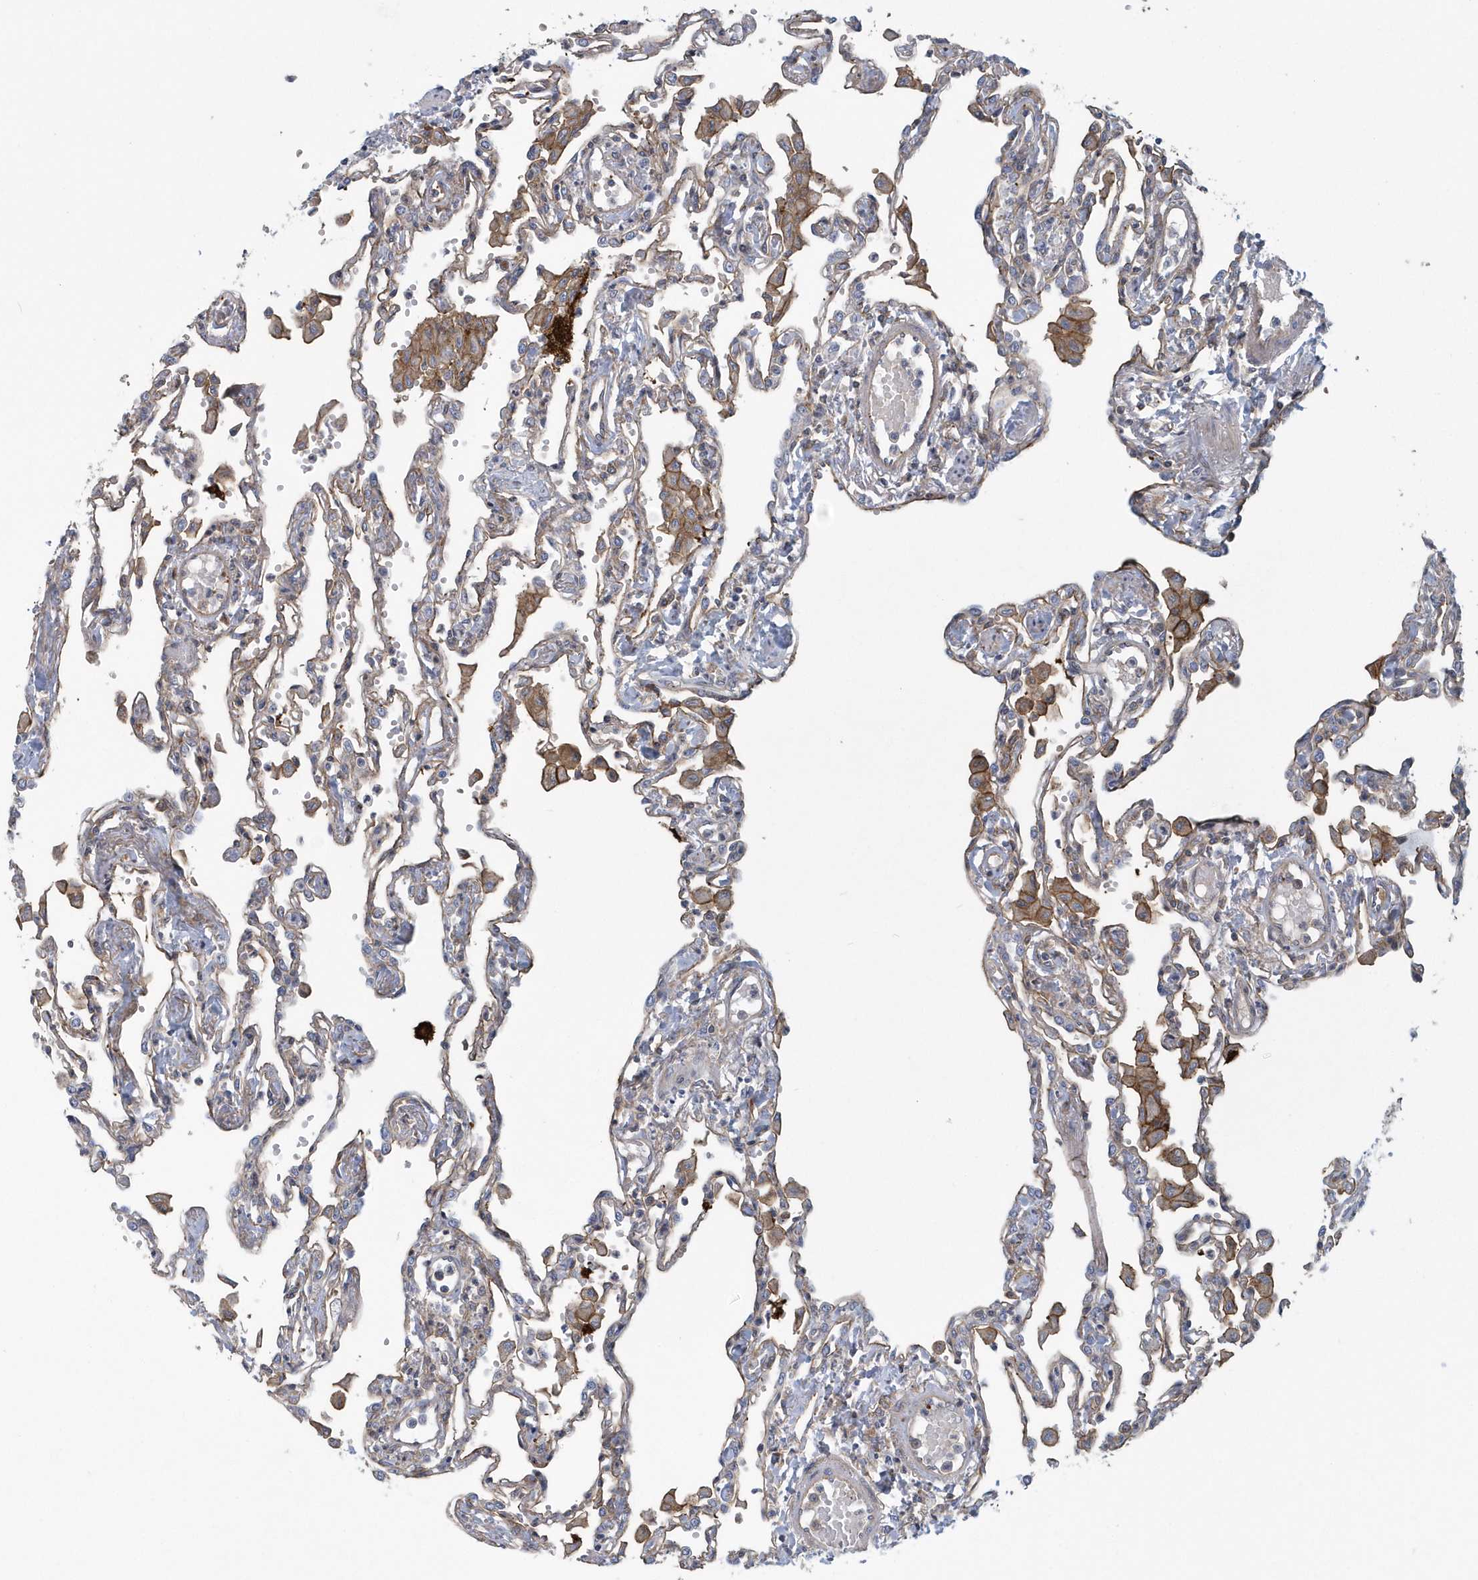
{"staining": {"intensity": "weak", "quantity": "25%-75%", "location": "cytoplasmic/membranous"}, "tissue": "lung", "cell_type": "Alveolar cells", "image_type": "normal", "snomed": [{"axis": "morphology", "description": "Normal tissue, NOS"}, {"axis": "topography", "description": "Bronchus"}, {"axis": "topography", "description": "Lung"}], "caption": "An immunohistochemistry (IHC) photomicrograph of benign tissue is shown. Protein staining in brown shows weak cytoplasmic/membranous positivity in lung within alveolar cells.", "gene": "ARAP2", "patient": {"sex": "female", "age": 49}}